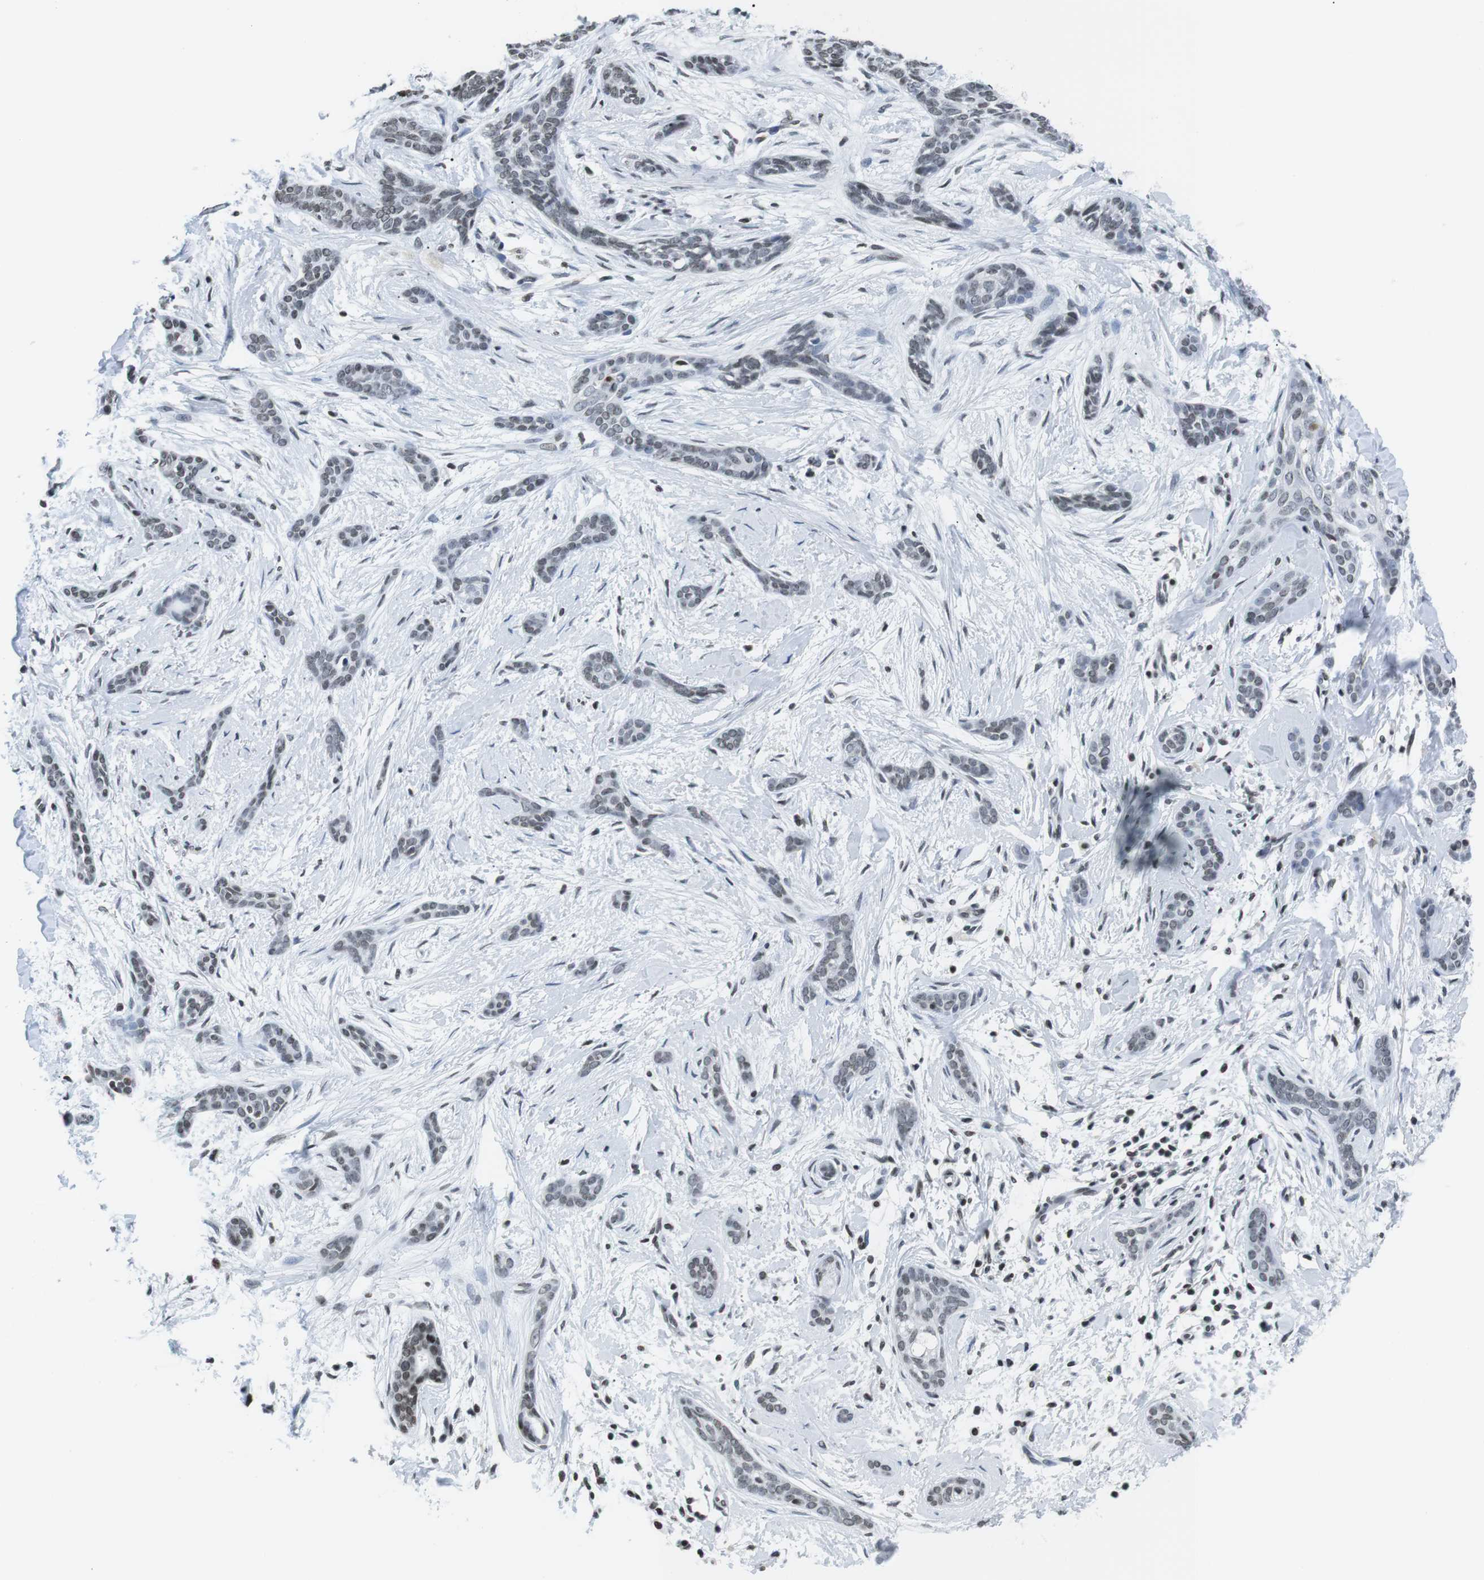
{"staining": {"intensity": "weak", "quantity": "<25%", "location": "nuclear"}, "tissue": "skin cancer", "cell_type": "Tumor cells", "image_type": "cancer", "snomed": [{"axis": "morphology", "description": "Basal cell carcinoma"}, {"axis": "morphology", "description": "Adnexal tumor, benign"}, {"axis": "topography", "description": "Skin"}], "caption": "Immunohistochemical staining of skin cancer (benign adnexal tumor) exhibits no significant expression in tumor cells. Nuclei are stained in blue.", "gene": "E2F2", "patient": {"sex": "female", "age": 42}}